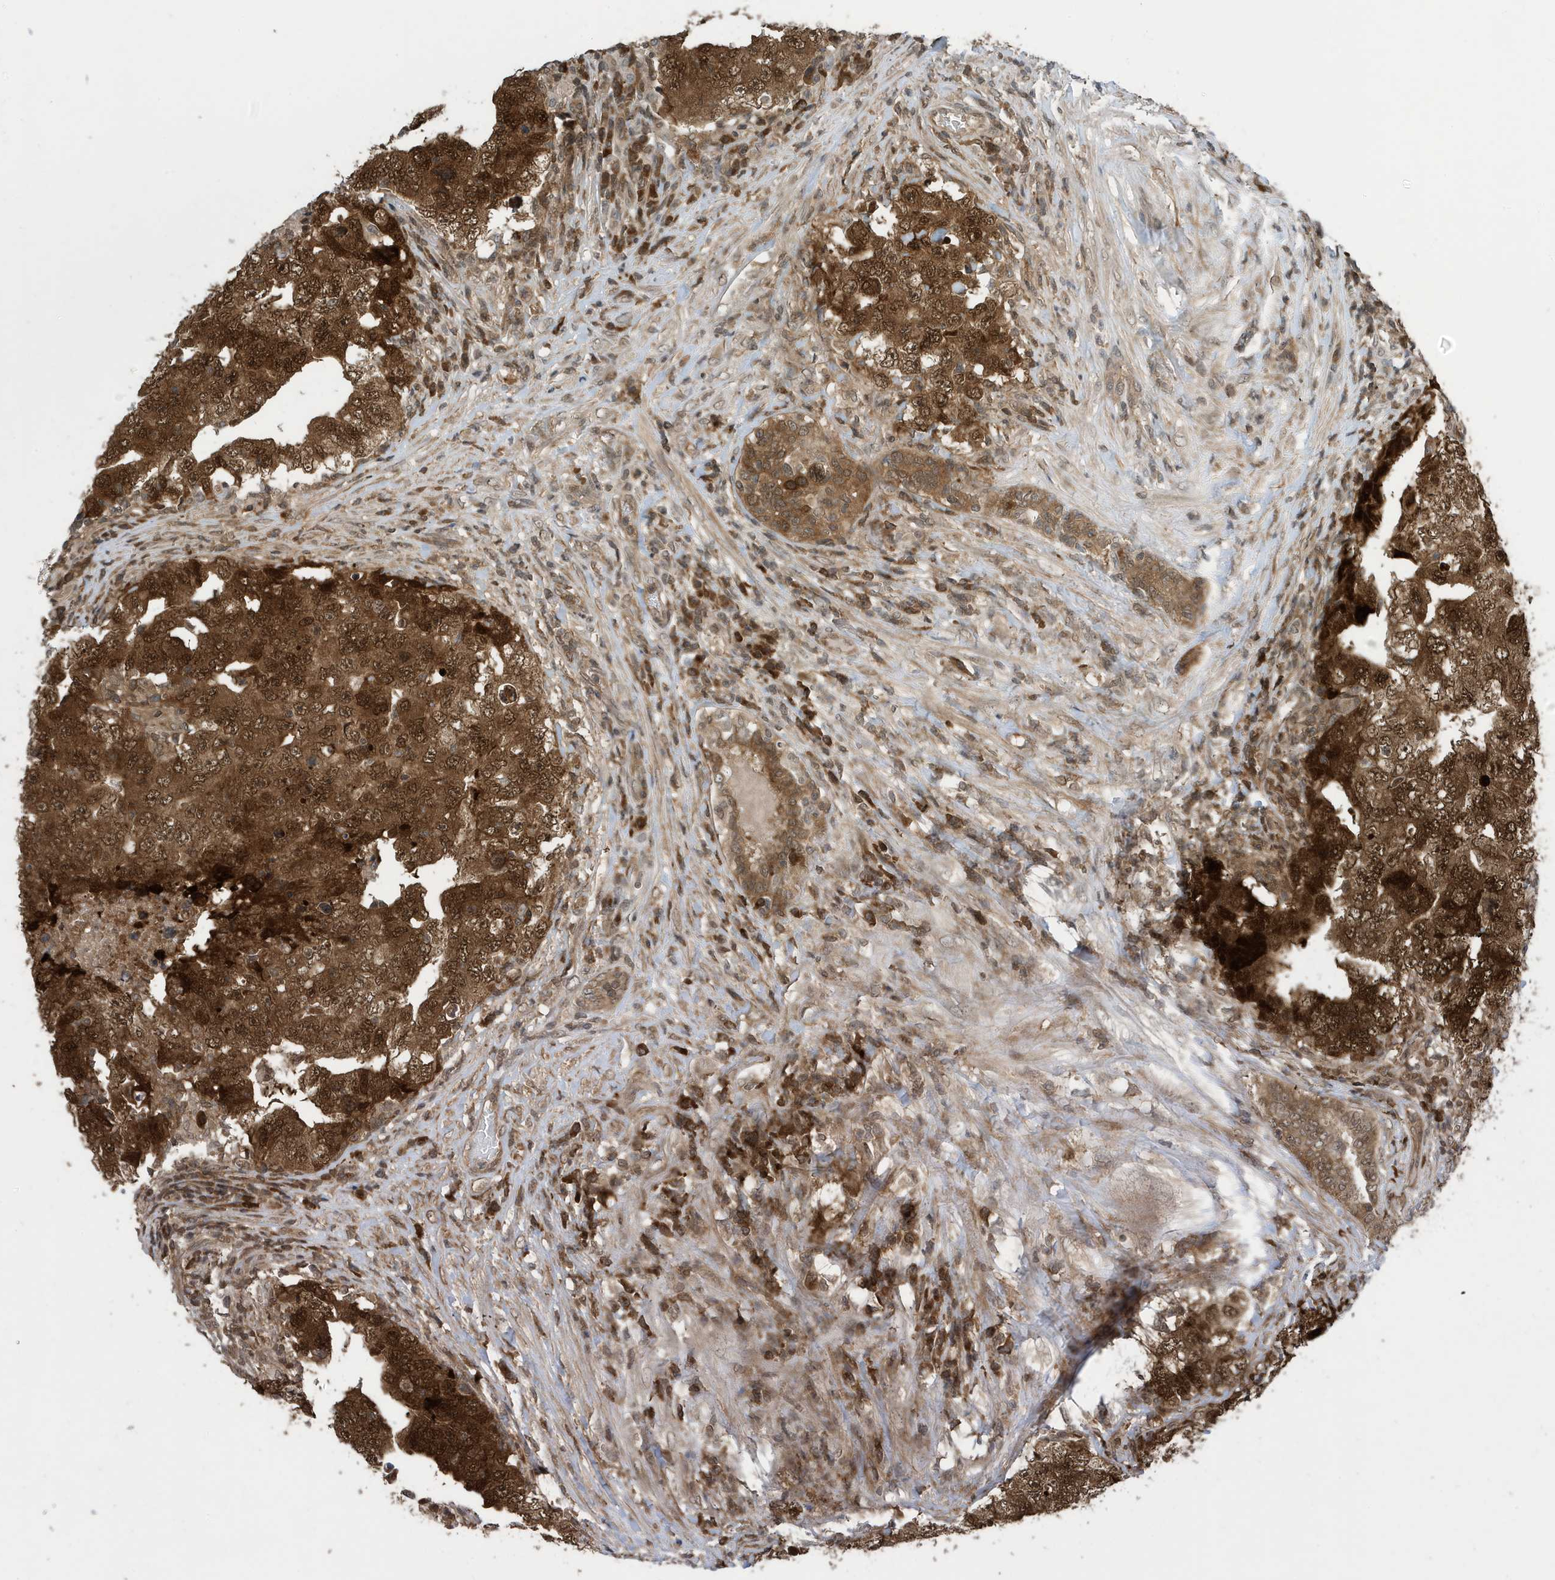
{"staining": {"intensity": "strong", "quantity": ">75%", "location": "cytoplasmic/membranous,nuclear"}, "tissue": "testis cancer", "cell_type": "Tumor cells", "image_type": "cancer", "snomed": [{"axis": "morphology", "description": "Carcinoma, Embryonal, NOS"}, {"axis": "topography", "description": "Testis"}], "caption": "High-magnification brightfield microscopy of embryonal carcinoma (testis) stained with DAB (3,3'-diaminobenzidine) (brown) and counterstained with hematoxylin (blue). tumor cells exhibit strong cytoplasmic/membranous and nuclear expression is seen in approximately>75% of cells.", "gene": "UBQLN1", "patient": {"sex": "male", "age": 26}}